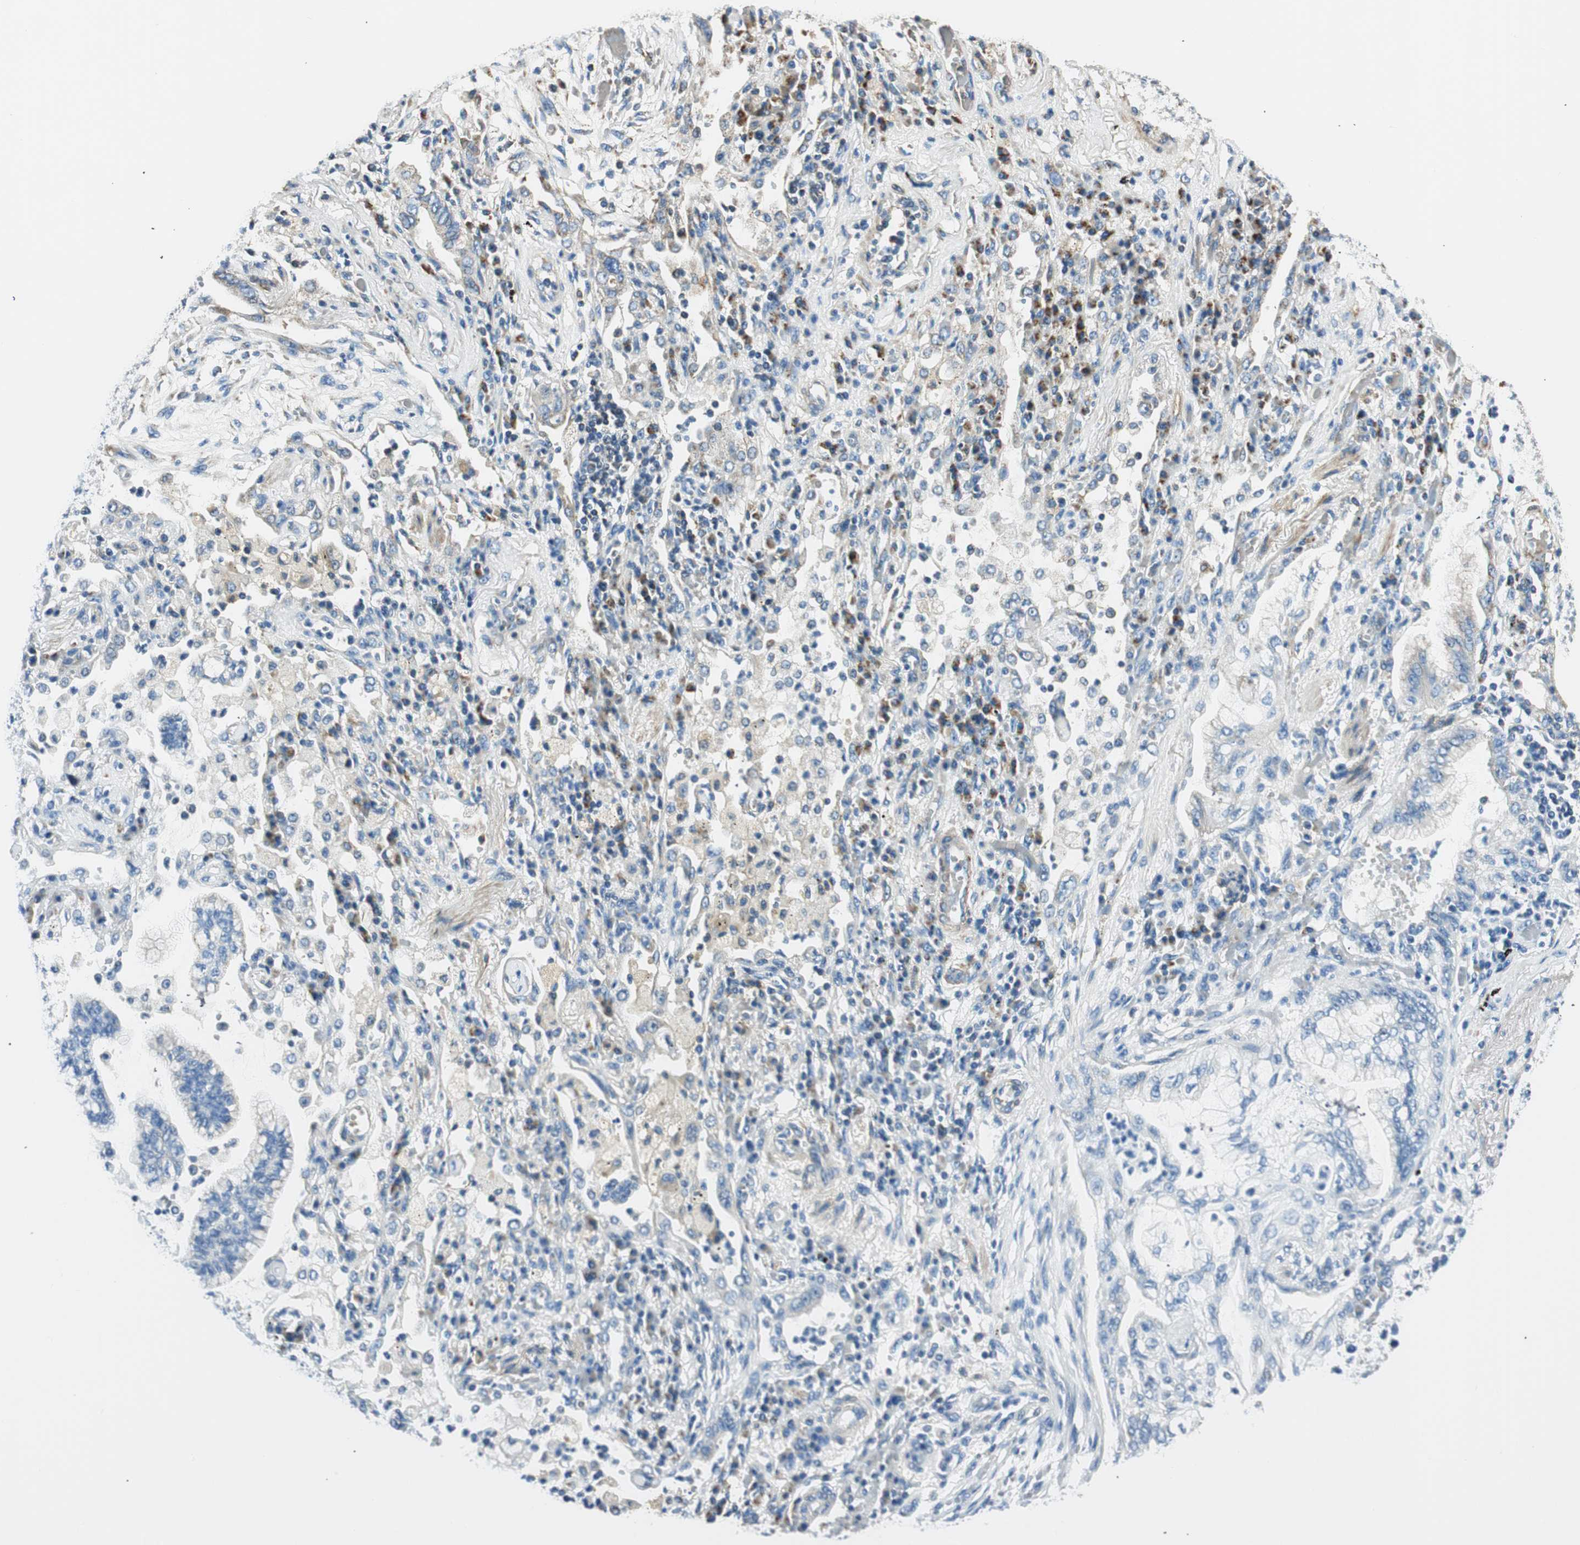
{"staining": {"intensity": "negative", "quantity": "none", "location": "none"}, "tissue": "lung cancer", "cell_type": "Tumor cells", "image_type": "cancer", "snomed": [{"axis": "morphology", "description": "Normal tissue, NOS"}, {"axis": "morphology", "description": "Adenocarcinoma, NOS"}, {"axis": "topography", "description": "Bronchus"}, {"axis": "topography", "description": "Lung"}], "caption": "This is an immunohistochemistry histopathology image of adenocarcinoma (lung). There is no expression in tumor cells.", "gene": "RORB", "patient": {"sex": "female", "age": 70}}